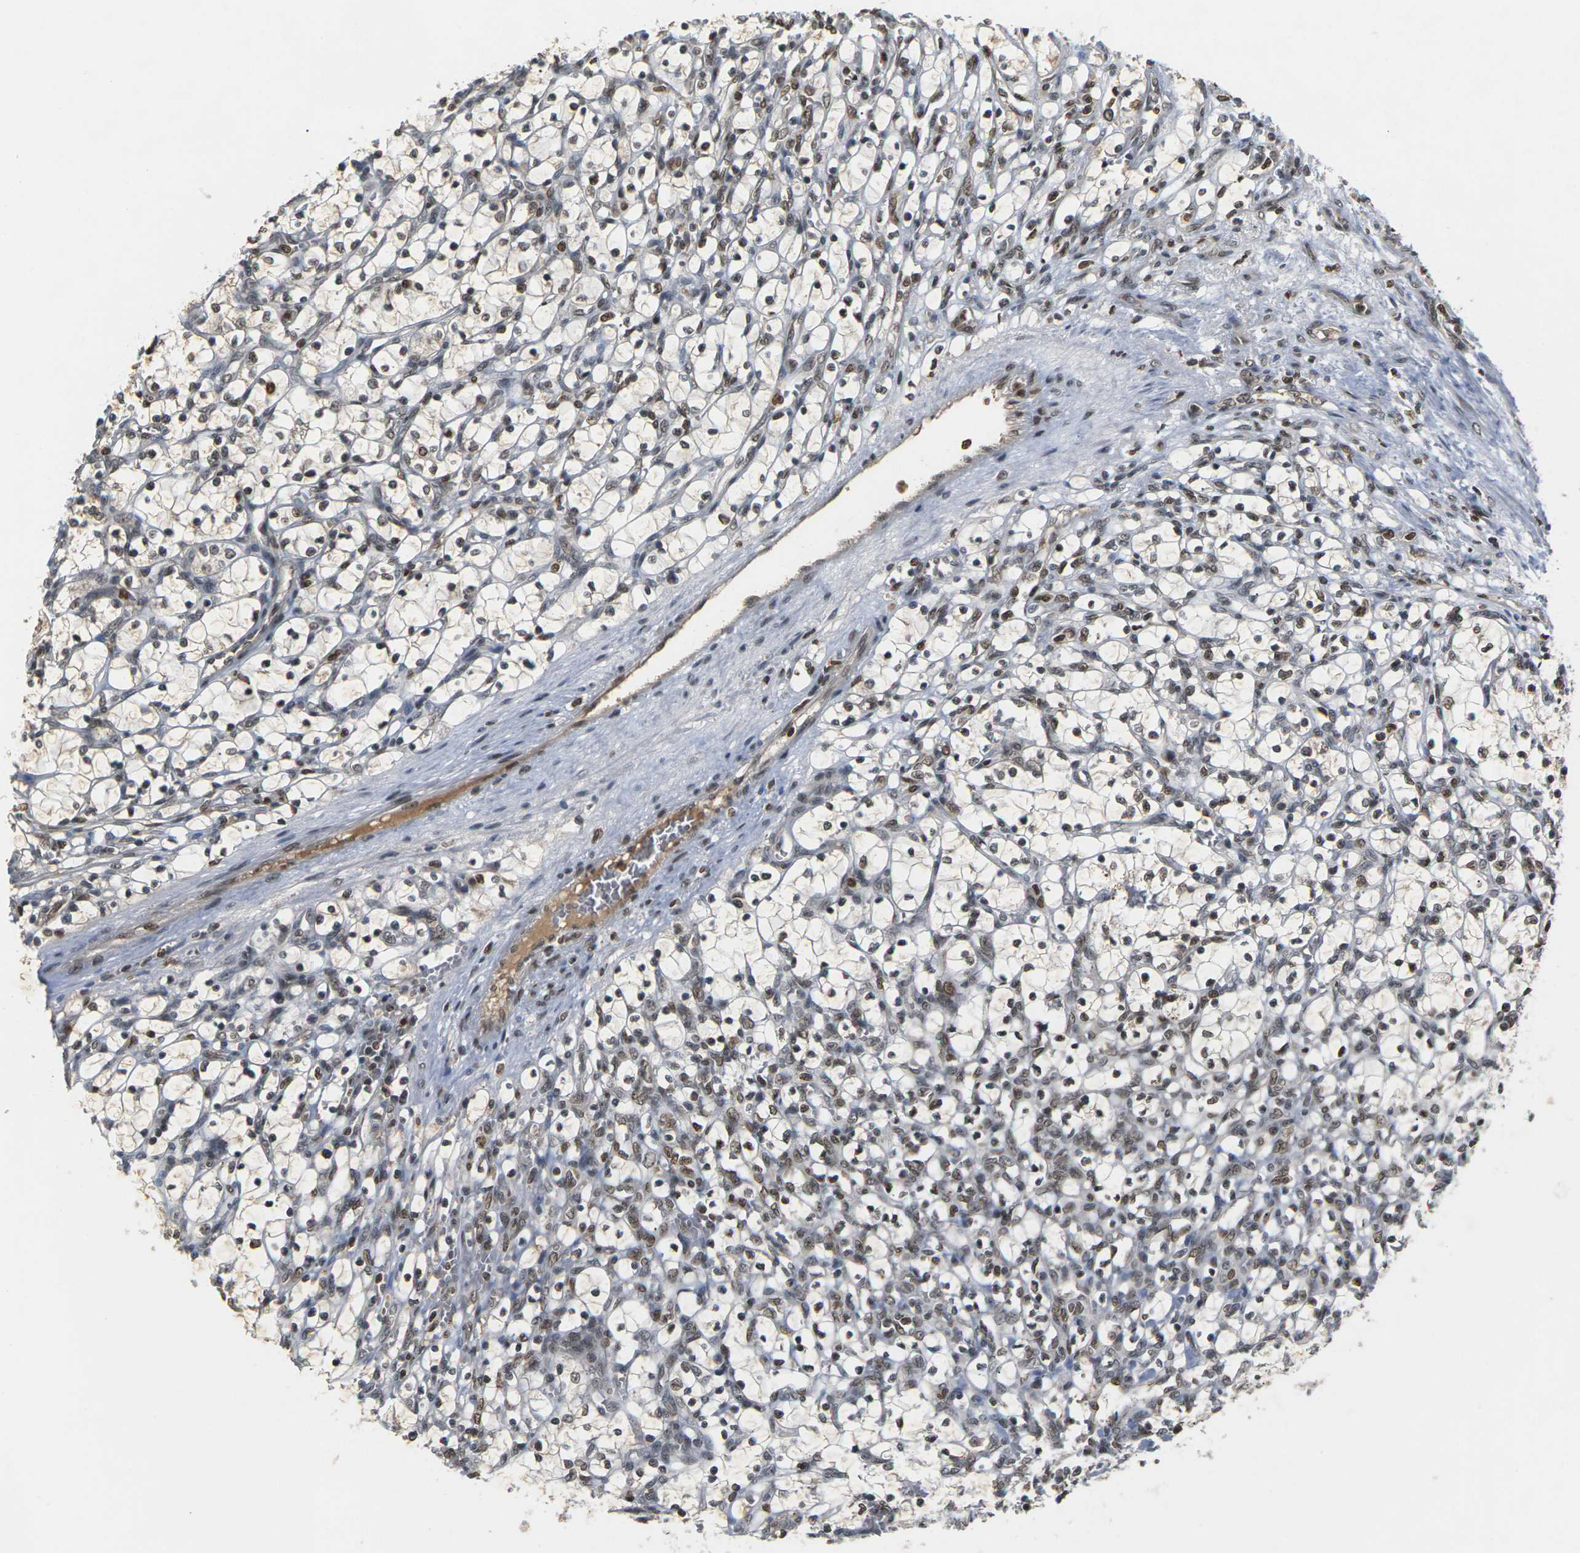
{"staining": {"intensity": "moderate", "quantity": ">75%", "location": "nuclear"}, "tissue": "renal cancer", "cell_type": "Tumor cells", "image_type": "cancer", "snomed": [{"axis": "morphology", "description": "Adenocarcinoma, NOS"}, {"axis": "topography", "description": "Kidney"}], "caption": "Renal adenocarcinoma tissue exhibits moderate nuclear staining in approximately >75% of tumor cells, visualized by immunohistochemistry.", "gene": "NELFA", "patient": {"sex": "female", "age": 69}}